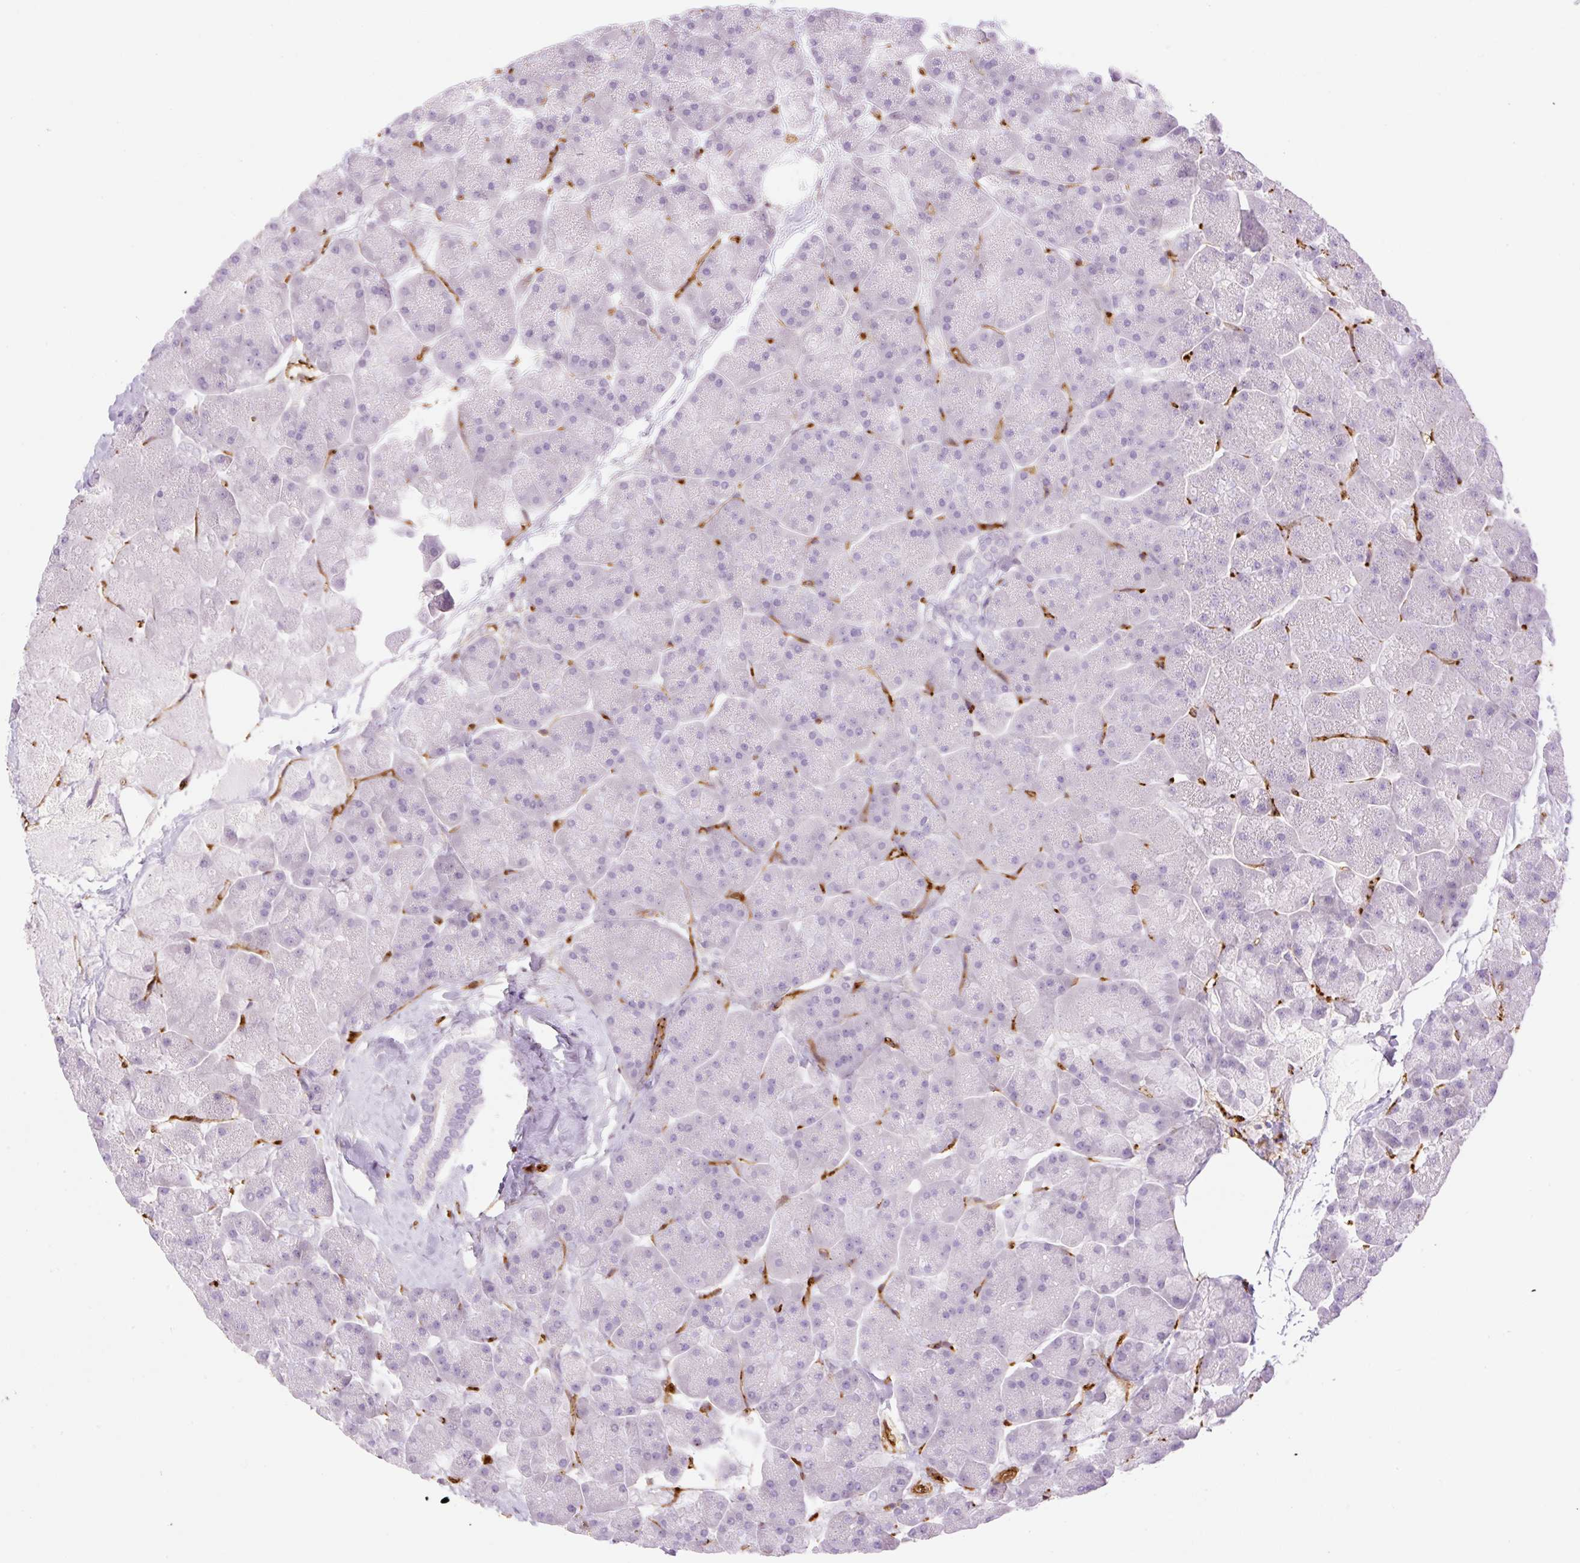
{"staining": {"intensity": "negative", "quantity": "none", "location": "none"}, "tissue": "pancreas", "cell_type": "Exocrine glandular cells", "image_type": "normal", "snomed": [{"axis": "morphology", "description": "Normal tissue, NOS"}, {"axis": "topography", "description": "Pancreas"}, {"axis": "topography", "description": "Peripheral nerve tissue"}], "caption": "There is no significant positivity in exocrine glandular cells of pancreas. (DAB immunohistochemistry (IHC), high magnification).", "gene": "EHD1", "patient": {"sex": "male", "age": 54}}